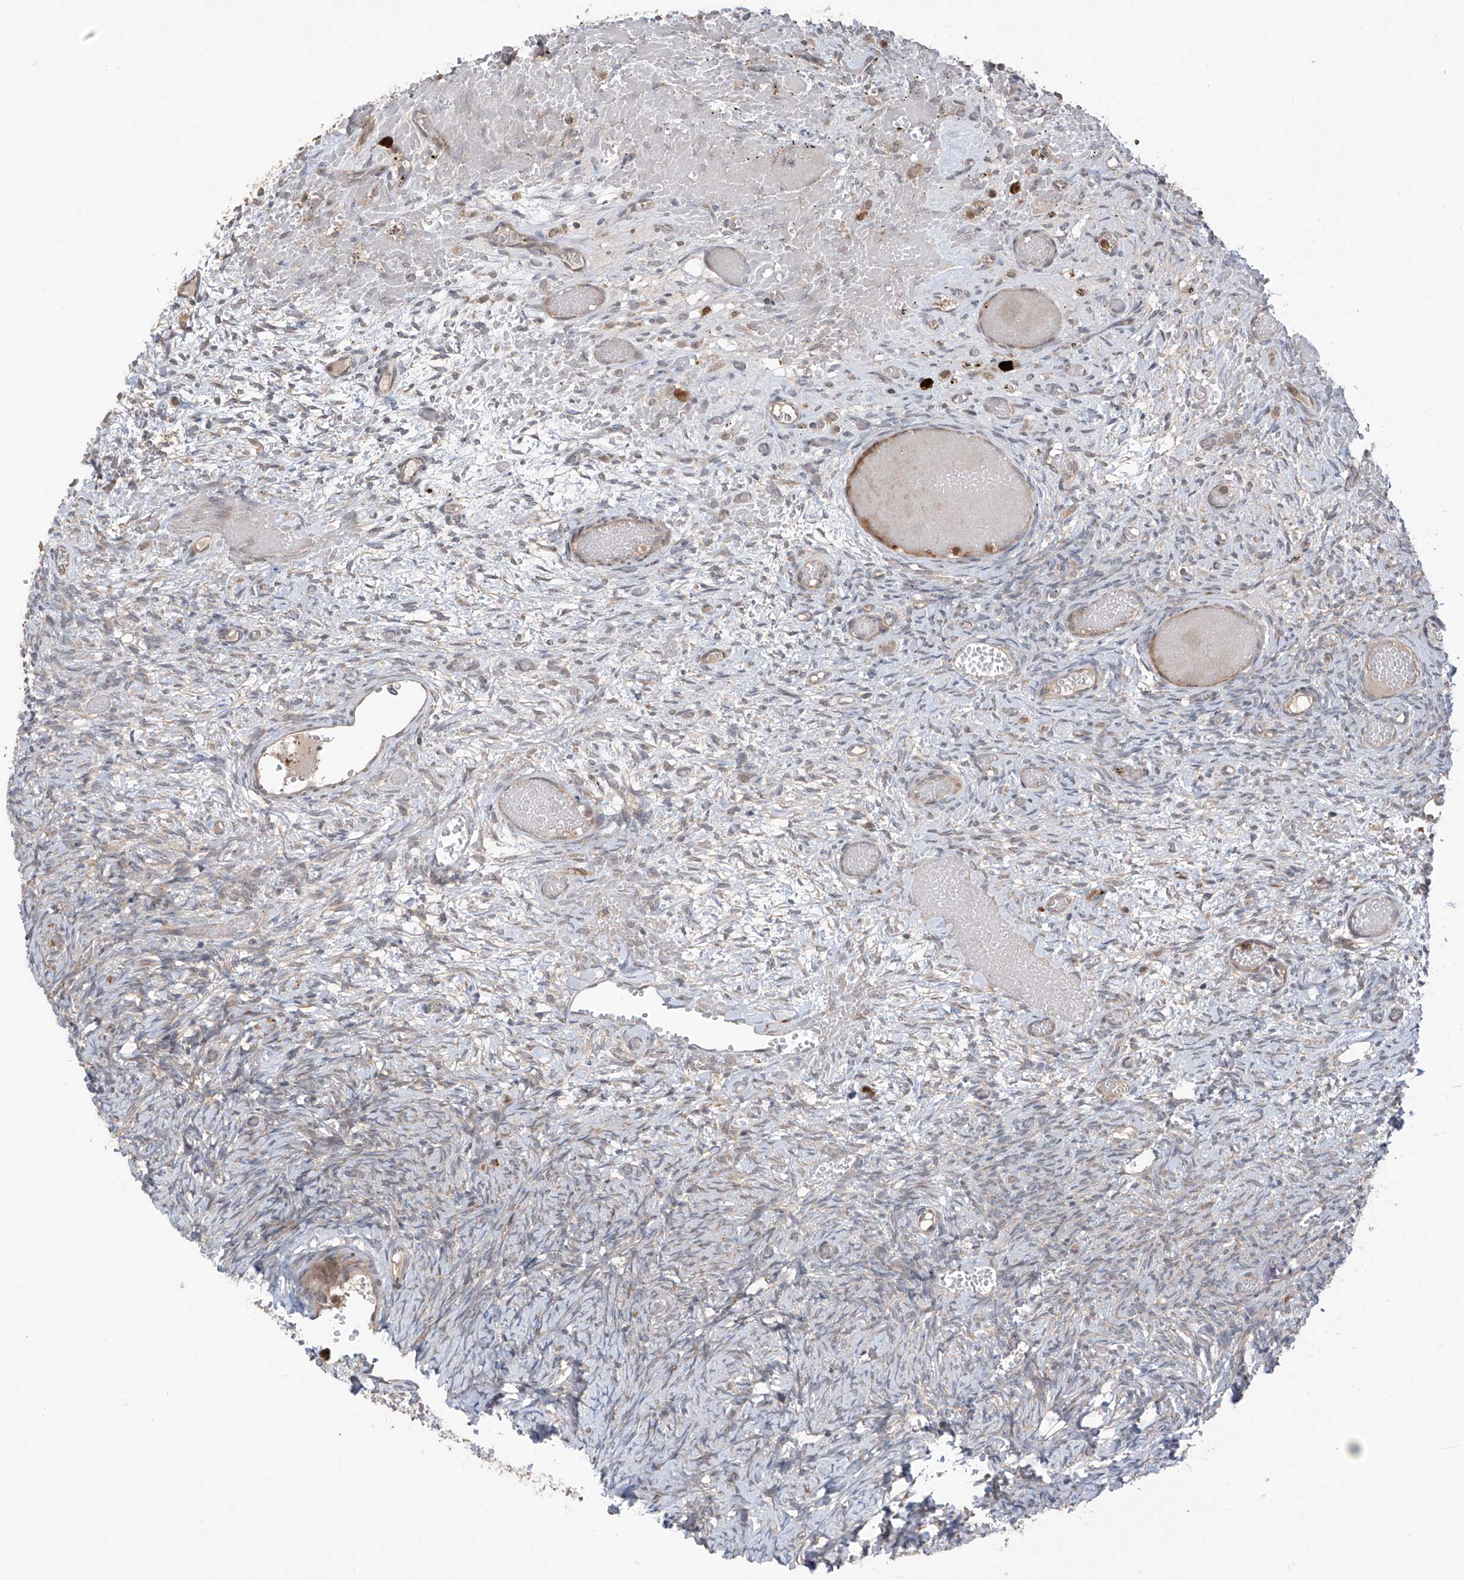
{"staining": {"intensity": "negative", "quantity": "none", "location": "none"}, "tissue": "ovary", "cell_type": "Ovarian stroma cells", "image_type": "normal", "snomed": [{"axis": "morphology", "description": "Adenocarcinoma, NOS"}, {"axis": "topography", "description": "Endometrium"}], "caption": "This is an immunohistochemistry photomicrograph of normal ovary. There is no expression in ovarian stroma cells.", "gene": "SAMD3", "patient": {"sex": "female", "age": 32}}